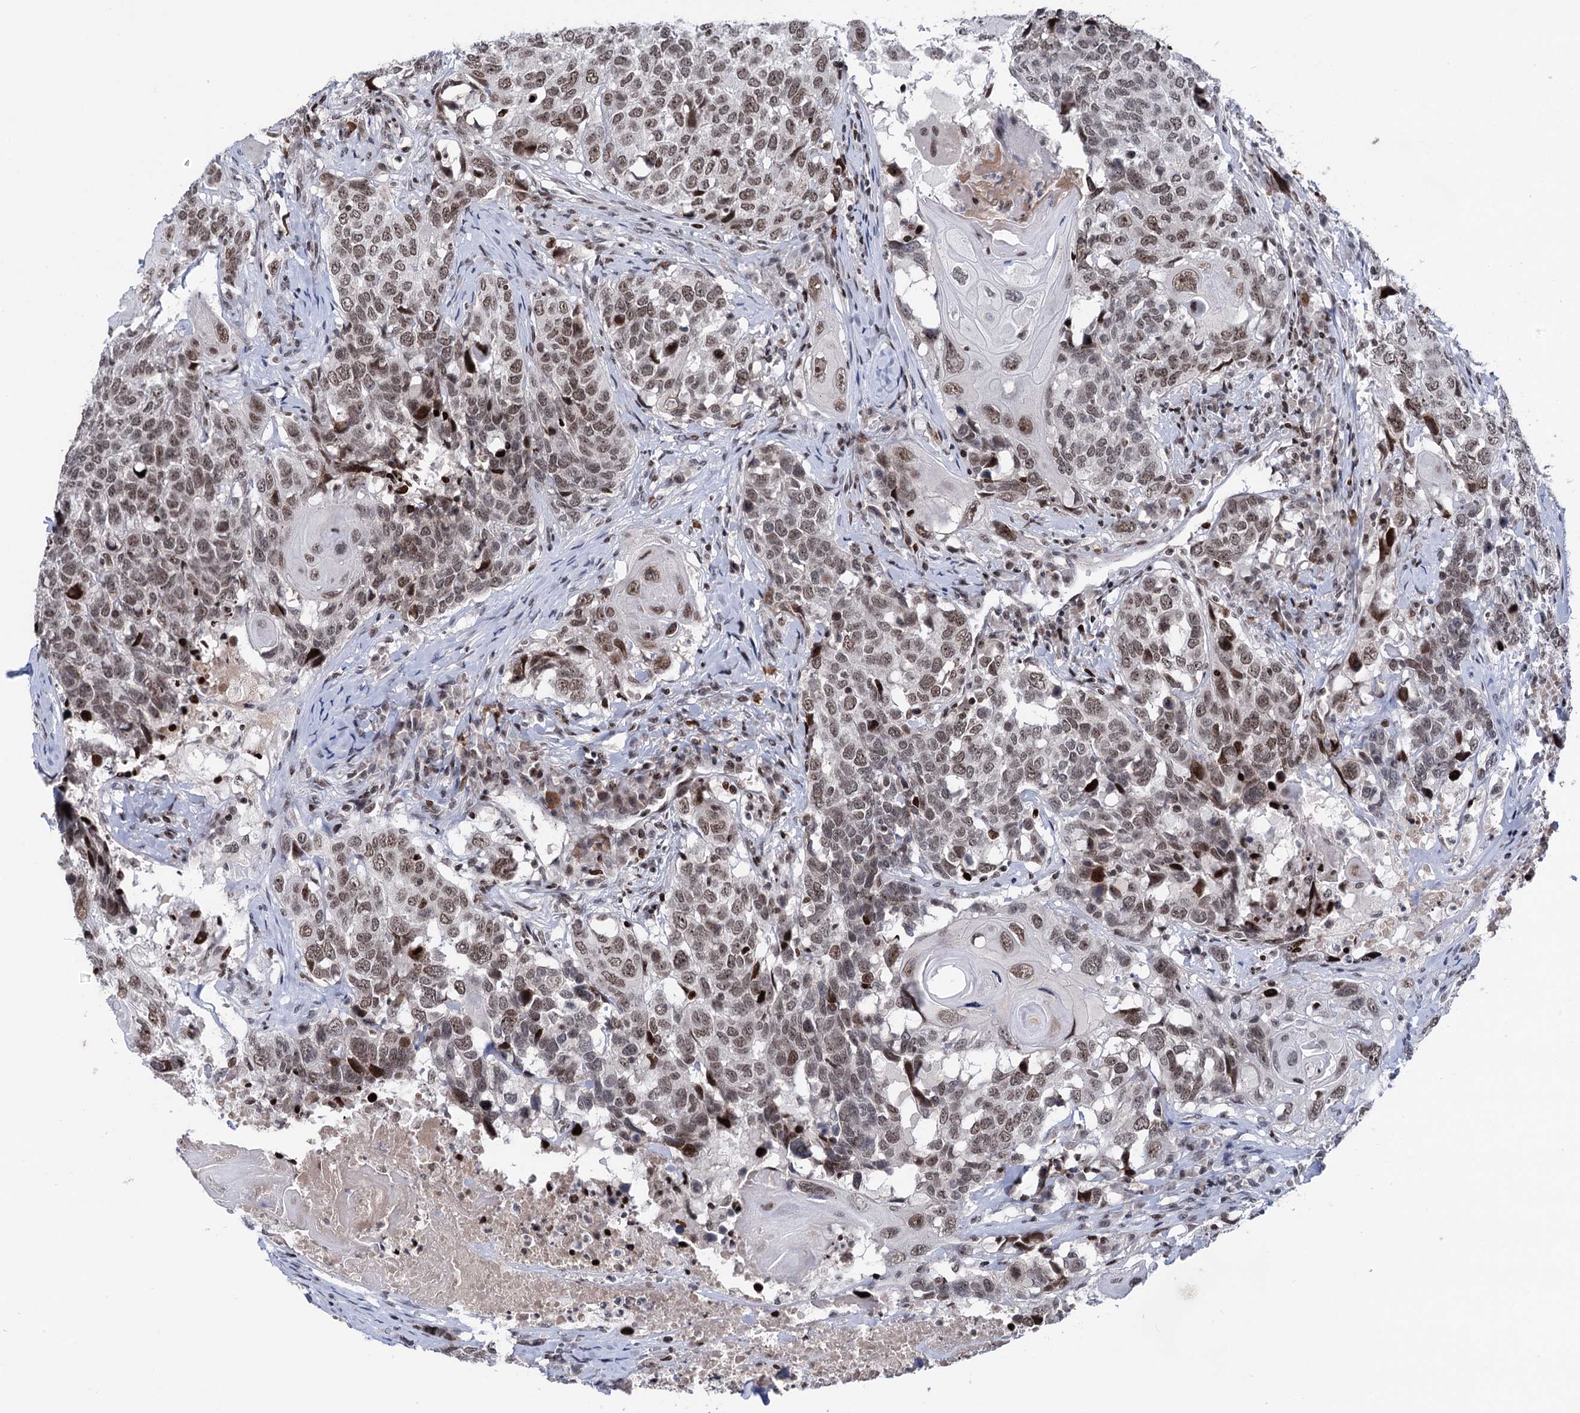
{"staining": {"intensity": "moderate", "quantity": ">75%", "location": "nuclear"}, "tissue": "head and neck cancer", "cell_type": "Tumor cells", "image_type": "cancer", "snomed": [{"axis": "morphology", "description": "Squamous cell carcinoma, NOS"}, {"axis": "topography", "description": "Head-Neck"}], "caption": "Head and neck squamous cell carcinoma stained for a protein (brown) demonstrates moderate nuclear positive positivity in about >75% of tumor cells.", "gene": "ZCCHC10", "patient": {"sex": "male", "age": 66}}